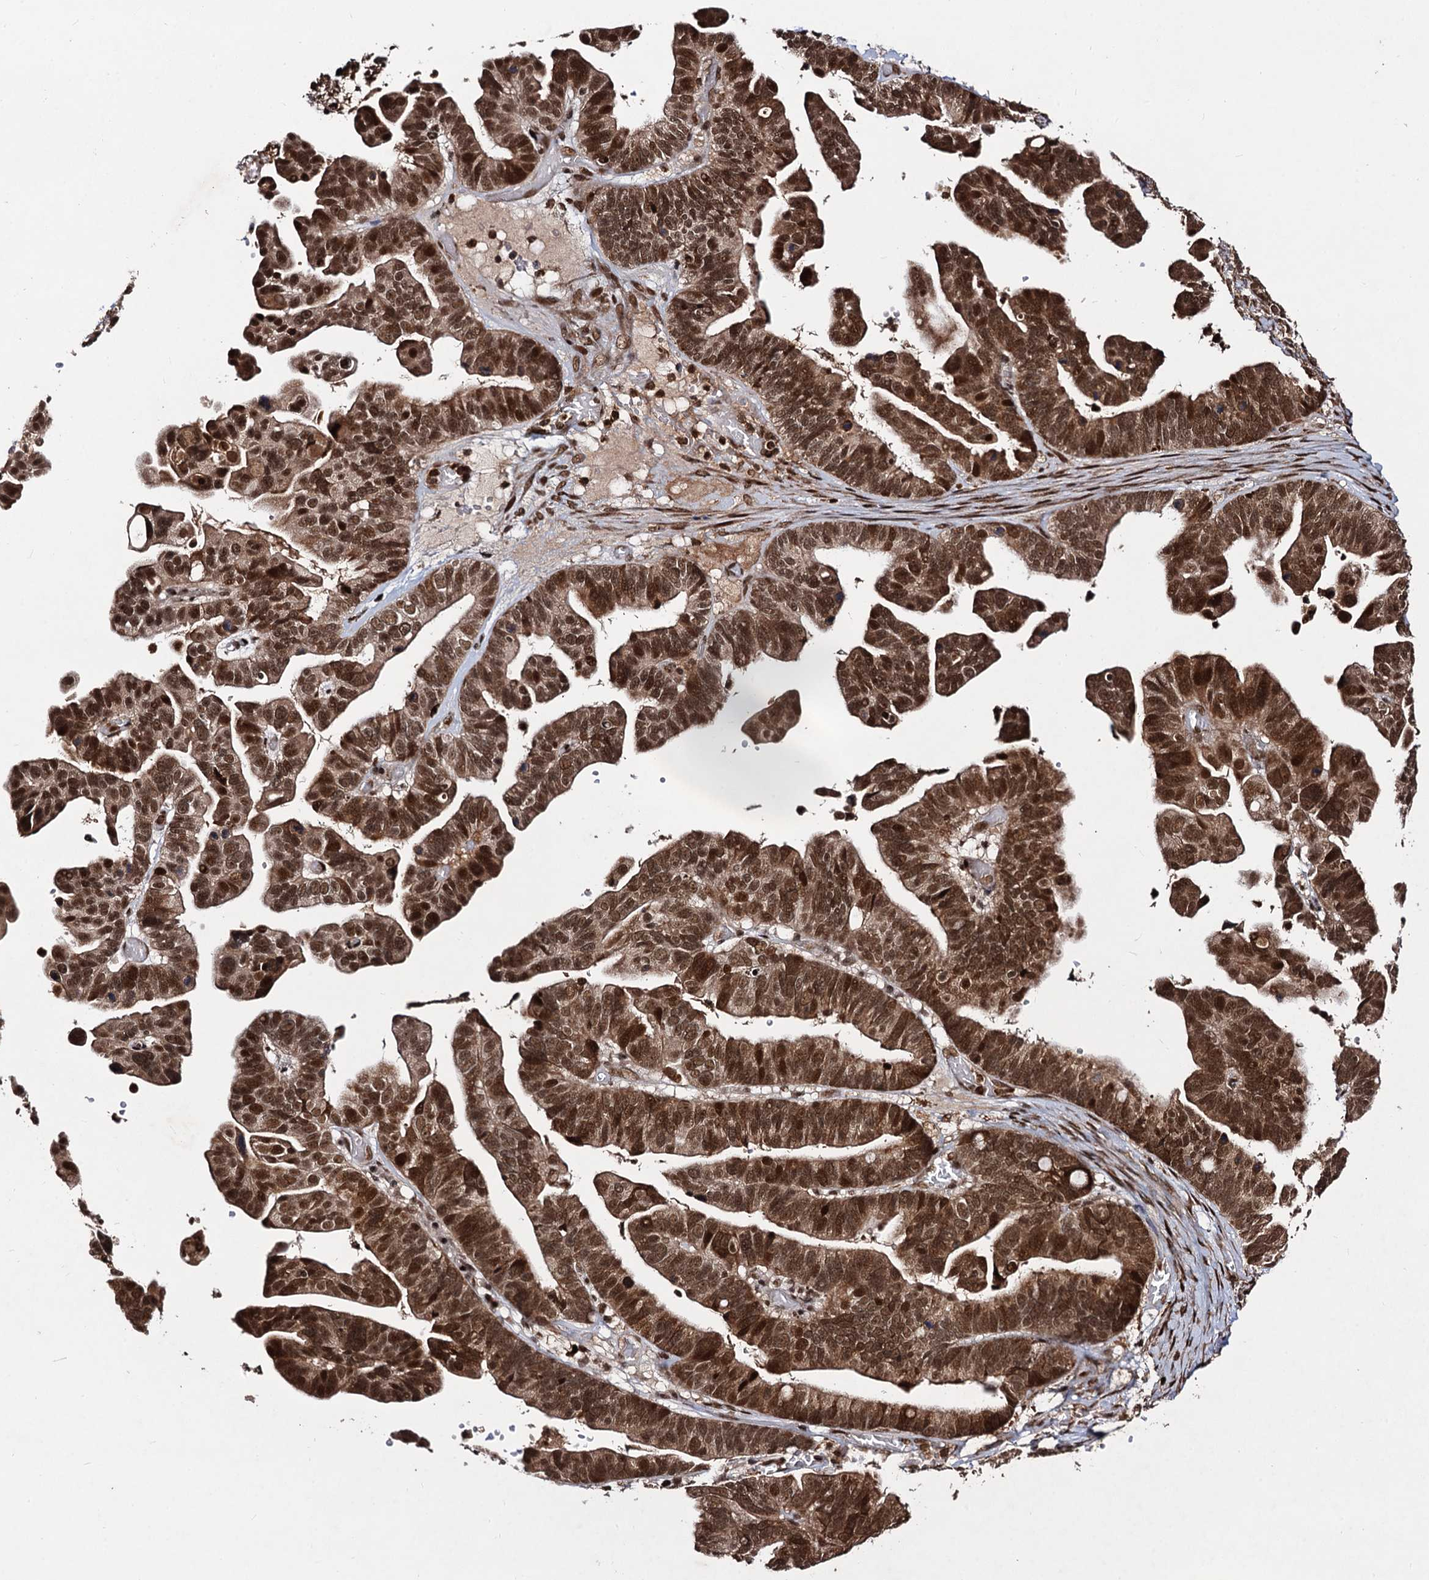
{"staining": {"intensity": "strong", "quantity": ">75%", "location": "cytoplasmic/membranous,nuclear"}, "tissue": "ovarian cancer", "cell_type": "Tumor cells", "image_type": "cancer", "snomed": [{"axis": "morphology", "description": "Cystadenocarcinoma, serous, NOS"}, {"axis": "topography", "description": "Ovary"}], "caption": "Protein staining by immunohistochemistry (IHC) shows strong cytoplasmic/membranous and nuclear staining in approximately >75% of tumor cells in ovarian serous cystadenocarcinoma.", "gene": "SFSWAP", "patient": {"sex": "female", "age": 56}}